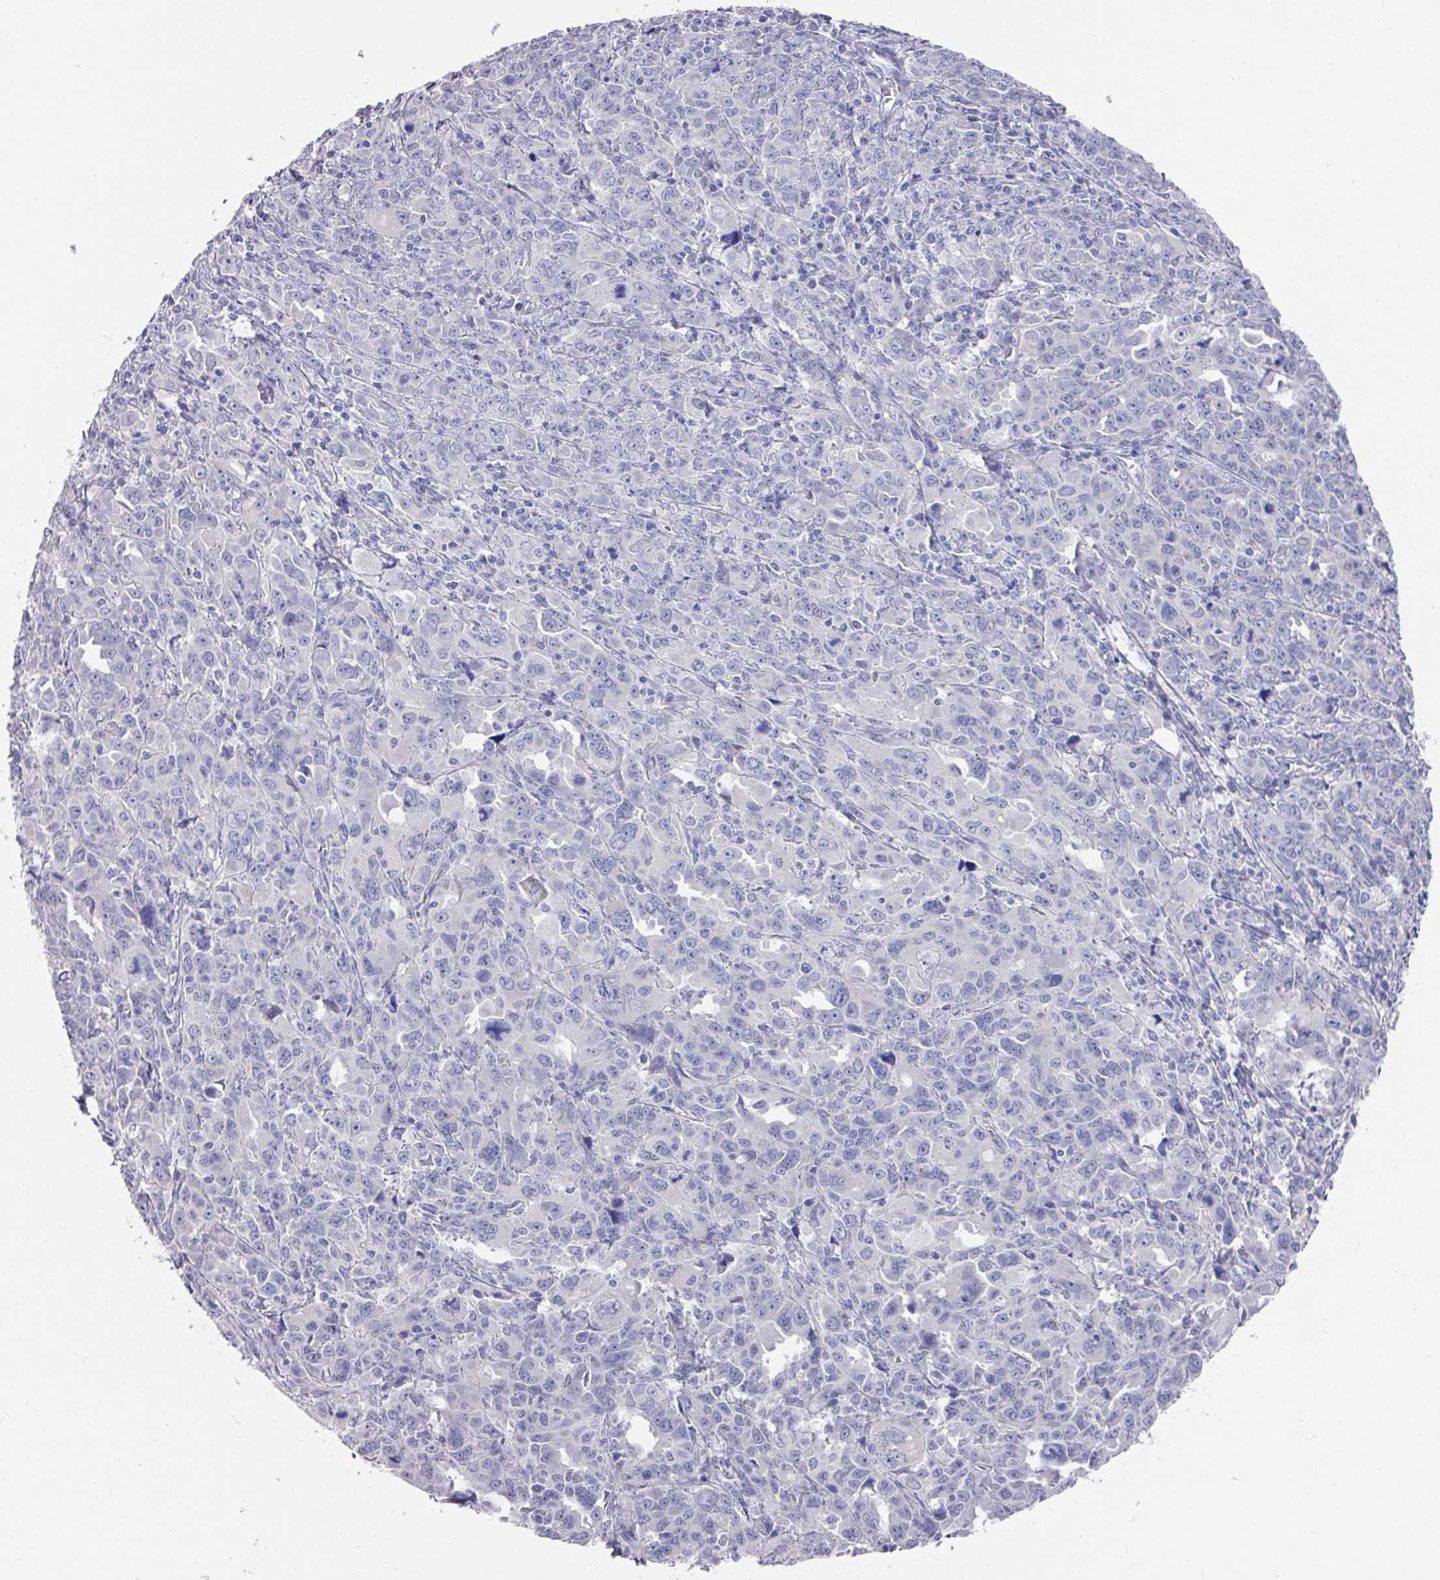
{"staining": {"intensity": "negative", "quantity": "none", "location": "none"}, "tissue": "ovarian cancer", "cell_type": "Tumor cells", "image_type": "cancer", "snomed": [{"axis": "morphology", "description": "Adenocarcinoma, NOS"}, {"axis": "morphology", "description": "Carcinoma, endometroid"}, {"axis": "topography", "description": "Ovary"}], "caption": "The image demonstrates no significant expression in tumor cells of adenocarcinoma (ovarian).", "gene": "DAZL", "patient": {"sex": "female", "age": 72}}